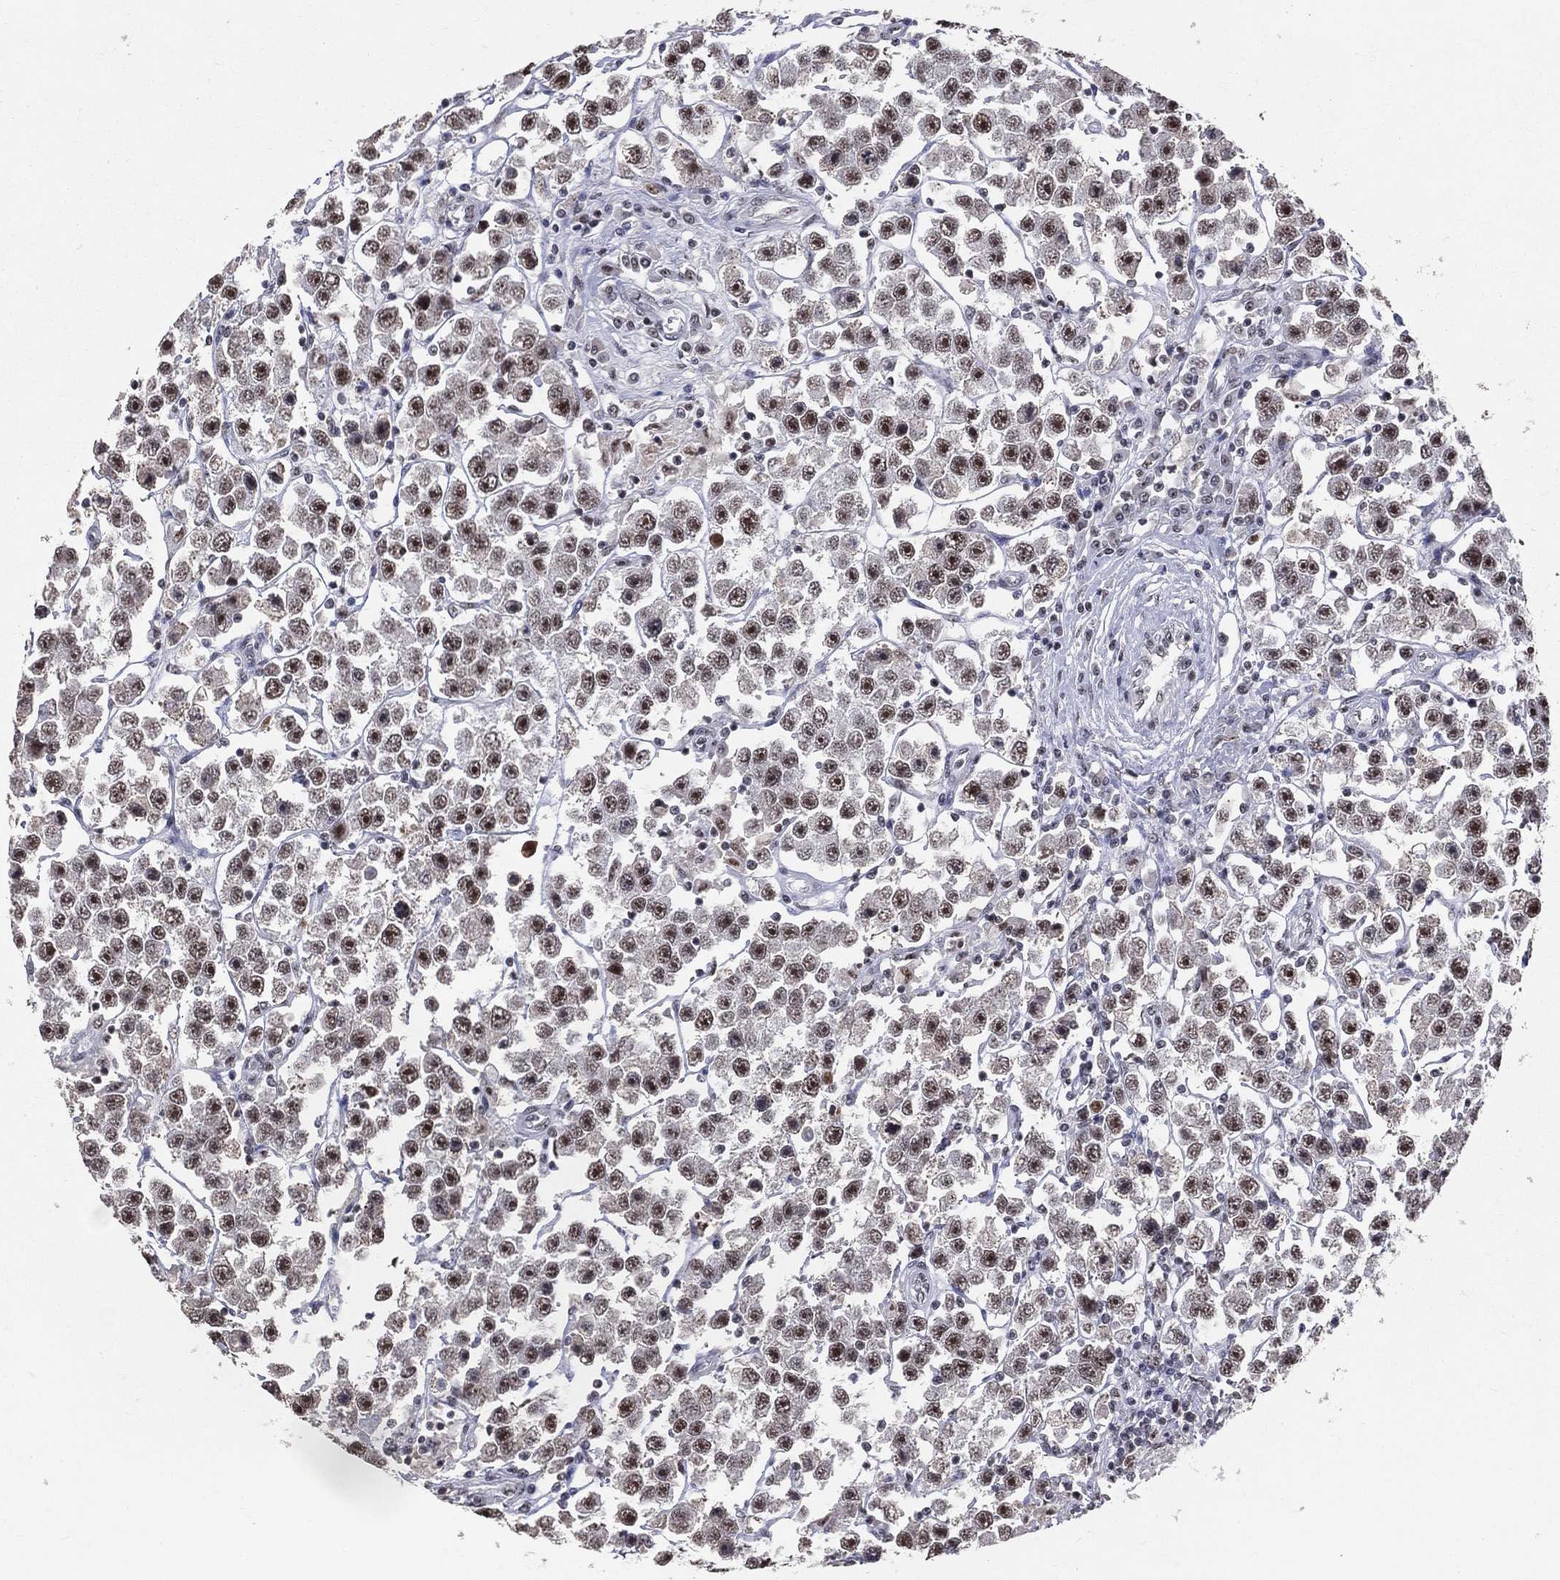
{"staining": {"intensity": "strong", "quantity": ">75%", "location": "nuclear"}, "tissue": "testis cancer", "cell_type": "Tumor cells", "image_type": "cancer", "snomed": [{"axis": "morphology", "description": "Seminoma, NOS"}, {"axis": "topography", "description": "Testis"}], "caption": "IHC staining of testis cancer, which reveals high levels of strong nuclear staining in approximately >75% of tumor cells indicating strong nuclear protein expression. The staining was performed using DAB (brown) for protein detection and nuclei were counterstained in hematoxylin (blue).", "gene": "CDK7", "patient": {"sex": "male", "age": 45}}